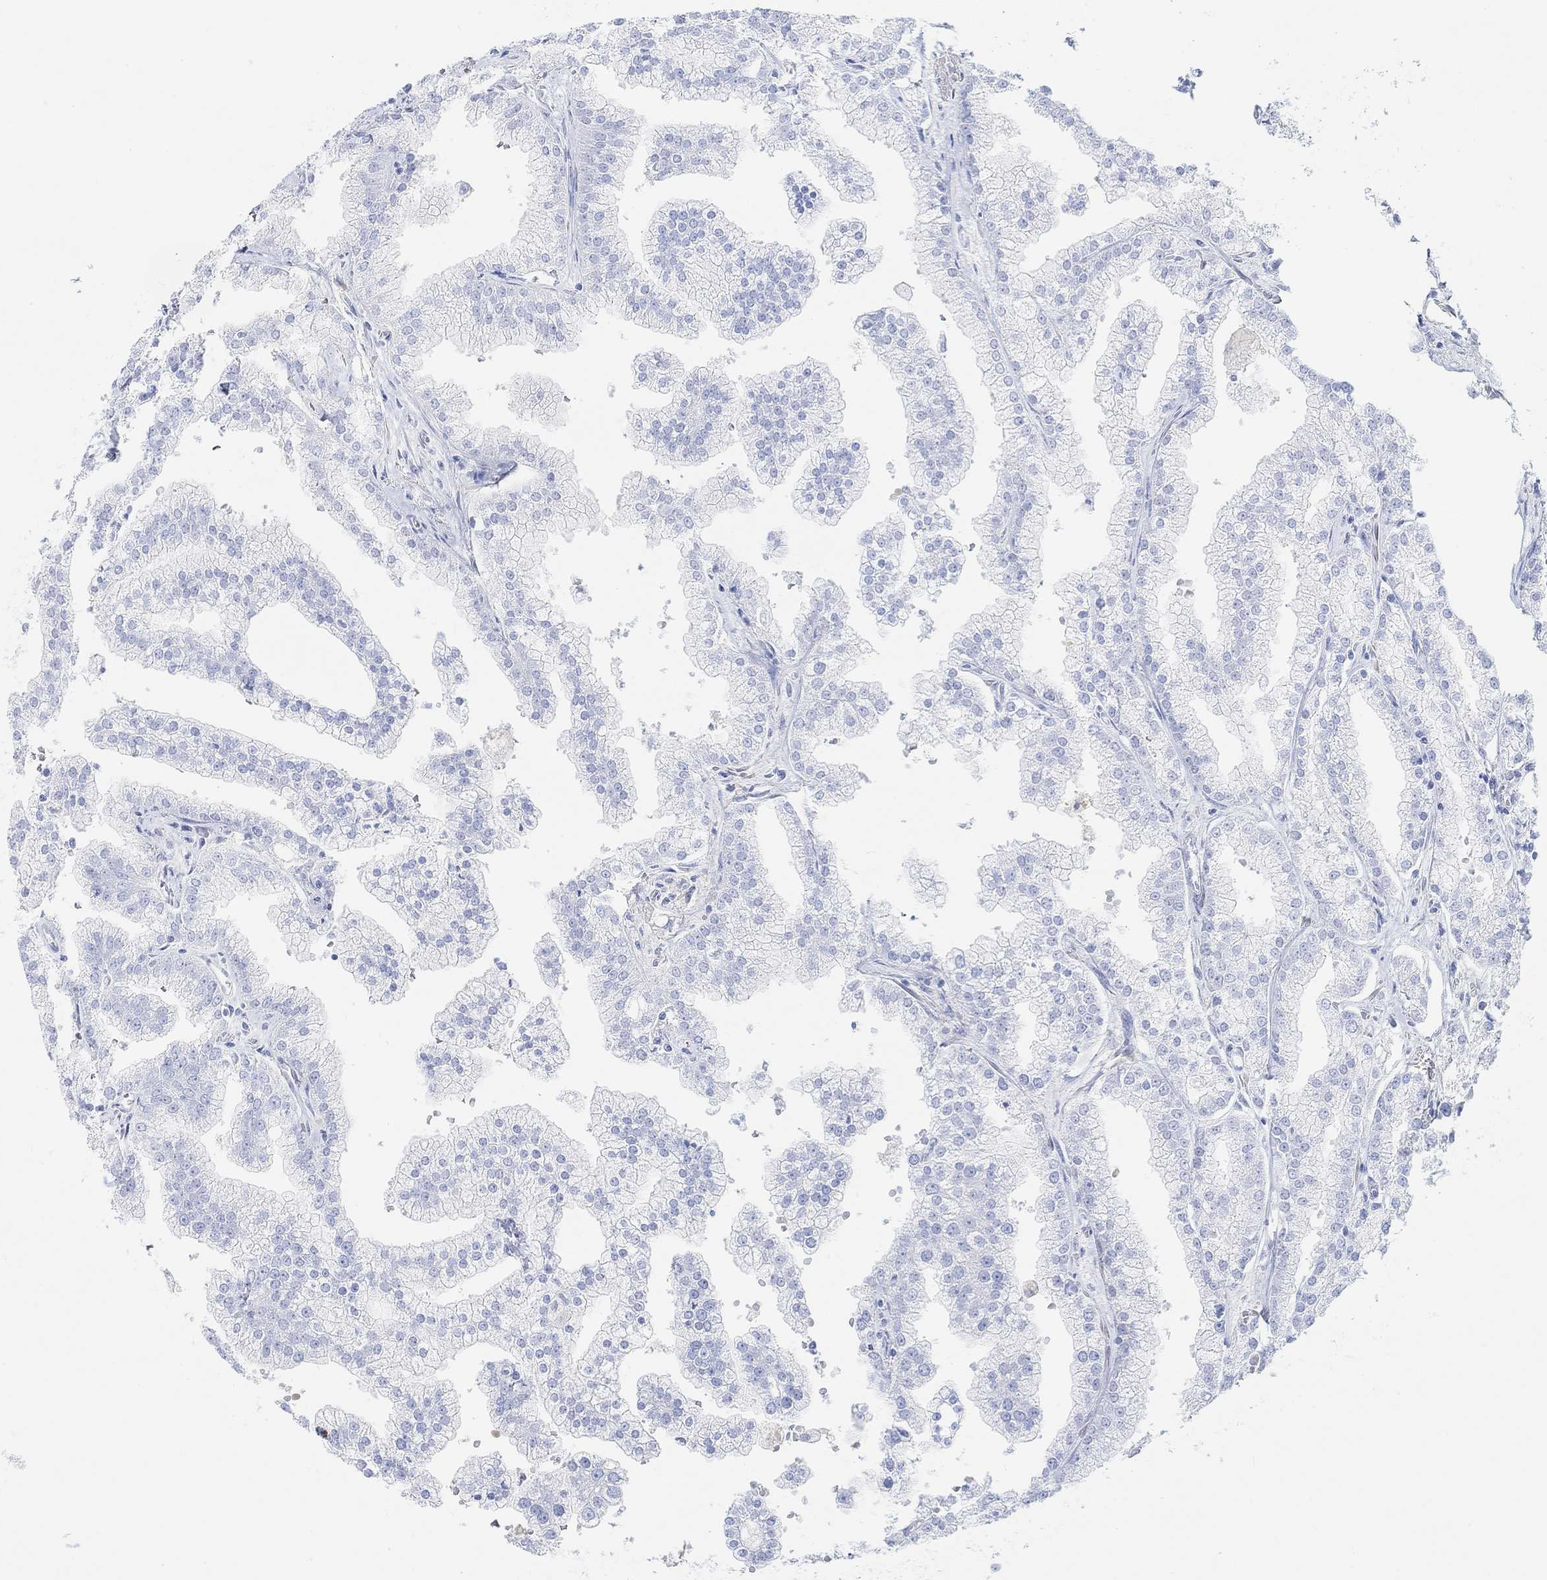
{"staining": {"intensity": "negative", "quantity": "none", "location": "none"}, "tissue": "prostate cancer", "cell_type": "Tumor cells", "image_type": "cancer", "snomed": [{"axis": "morphology", "description": "Adenocarcinoma, NOS"}, {"axis": "topography", "description": "Prostate"}], "caption": "This is an immunohistochemistry (IHC) histopathology image of human prostate cancer. There is no expression in tumor cells.", "gene": "ANKRD33", "patient": {"sex": "male", "age": 70}}